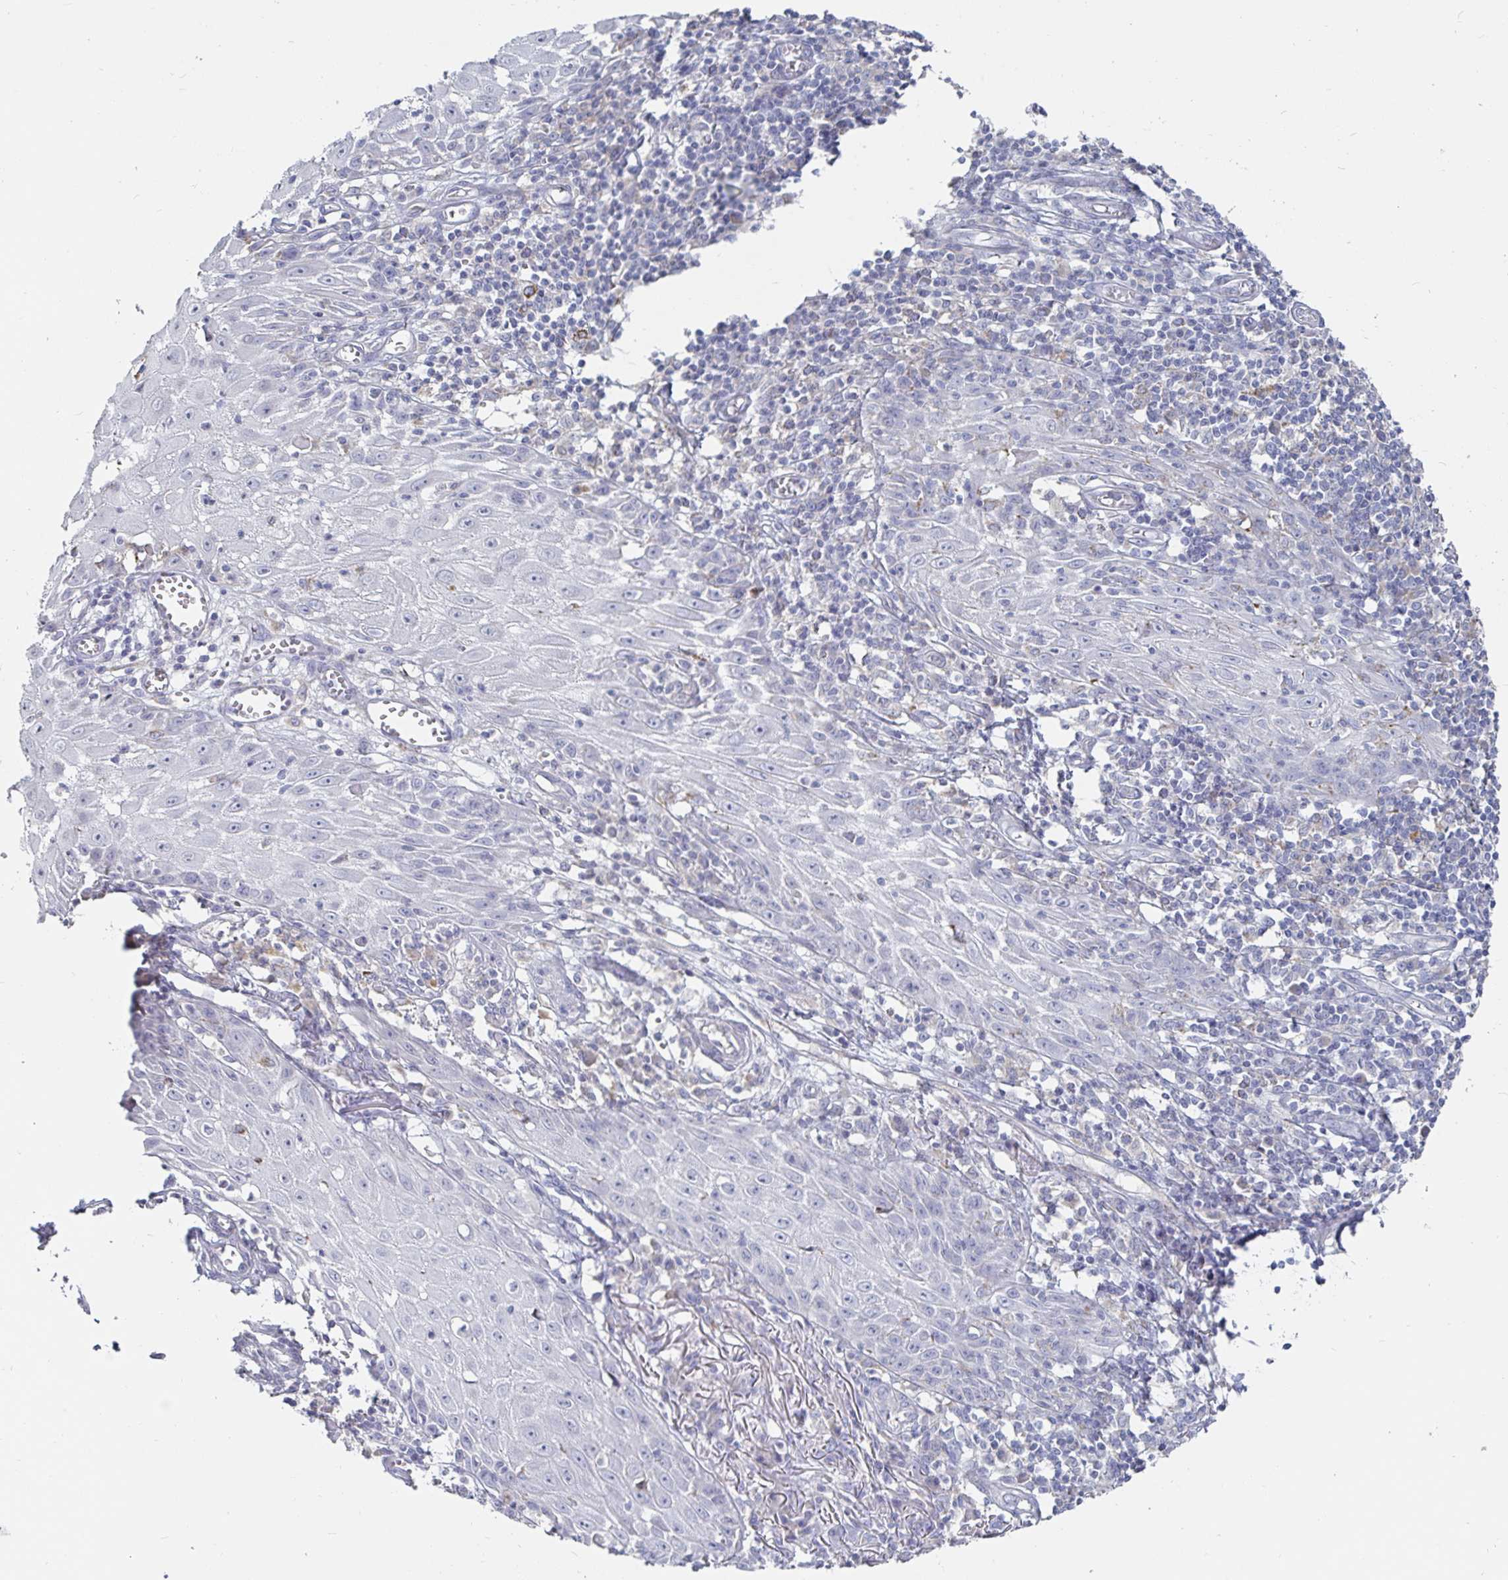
{"staining": {"intensity": "negative", "quantity": "none", "location": "none"}, "tissue": "skin cancer", "cell_type": "Tumor cells", "image_type": "cancer", "snomed": [{"axis": "morphology", "description": "Squamous cell carcinoma, NOS"}, {"axis": "topography", "description": "Skin"}], "caption": "Immunohistochemistry of squamous cell carcinoma (skin) shows no expression in tumor cells.", "gene": "SPPL3", "patient": {"sex": "female", "age": 73}}